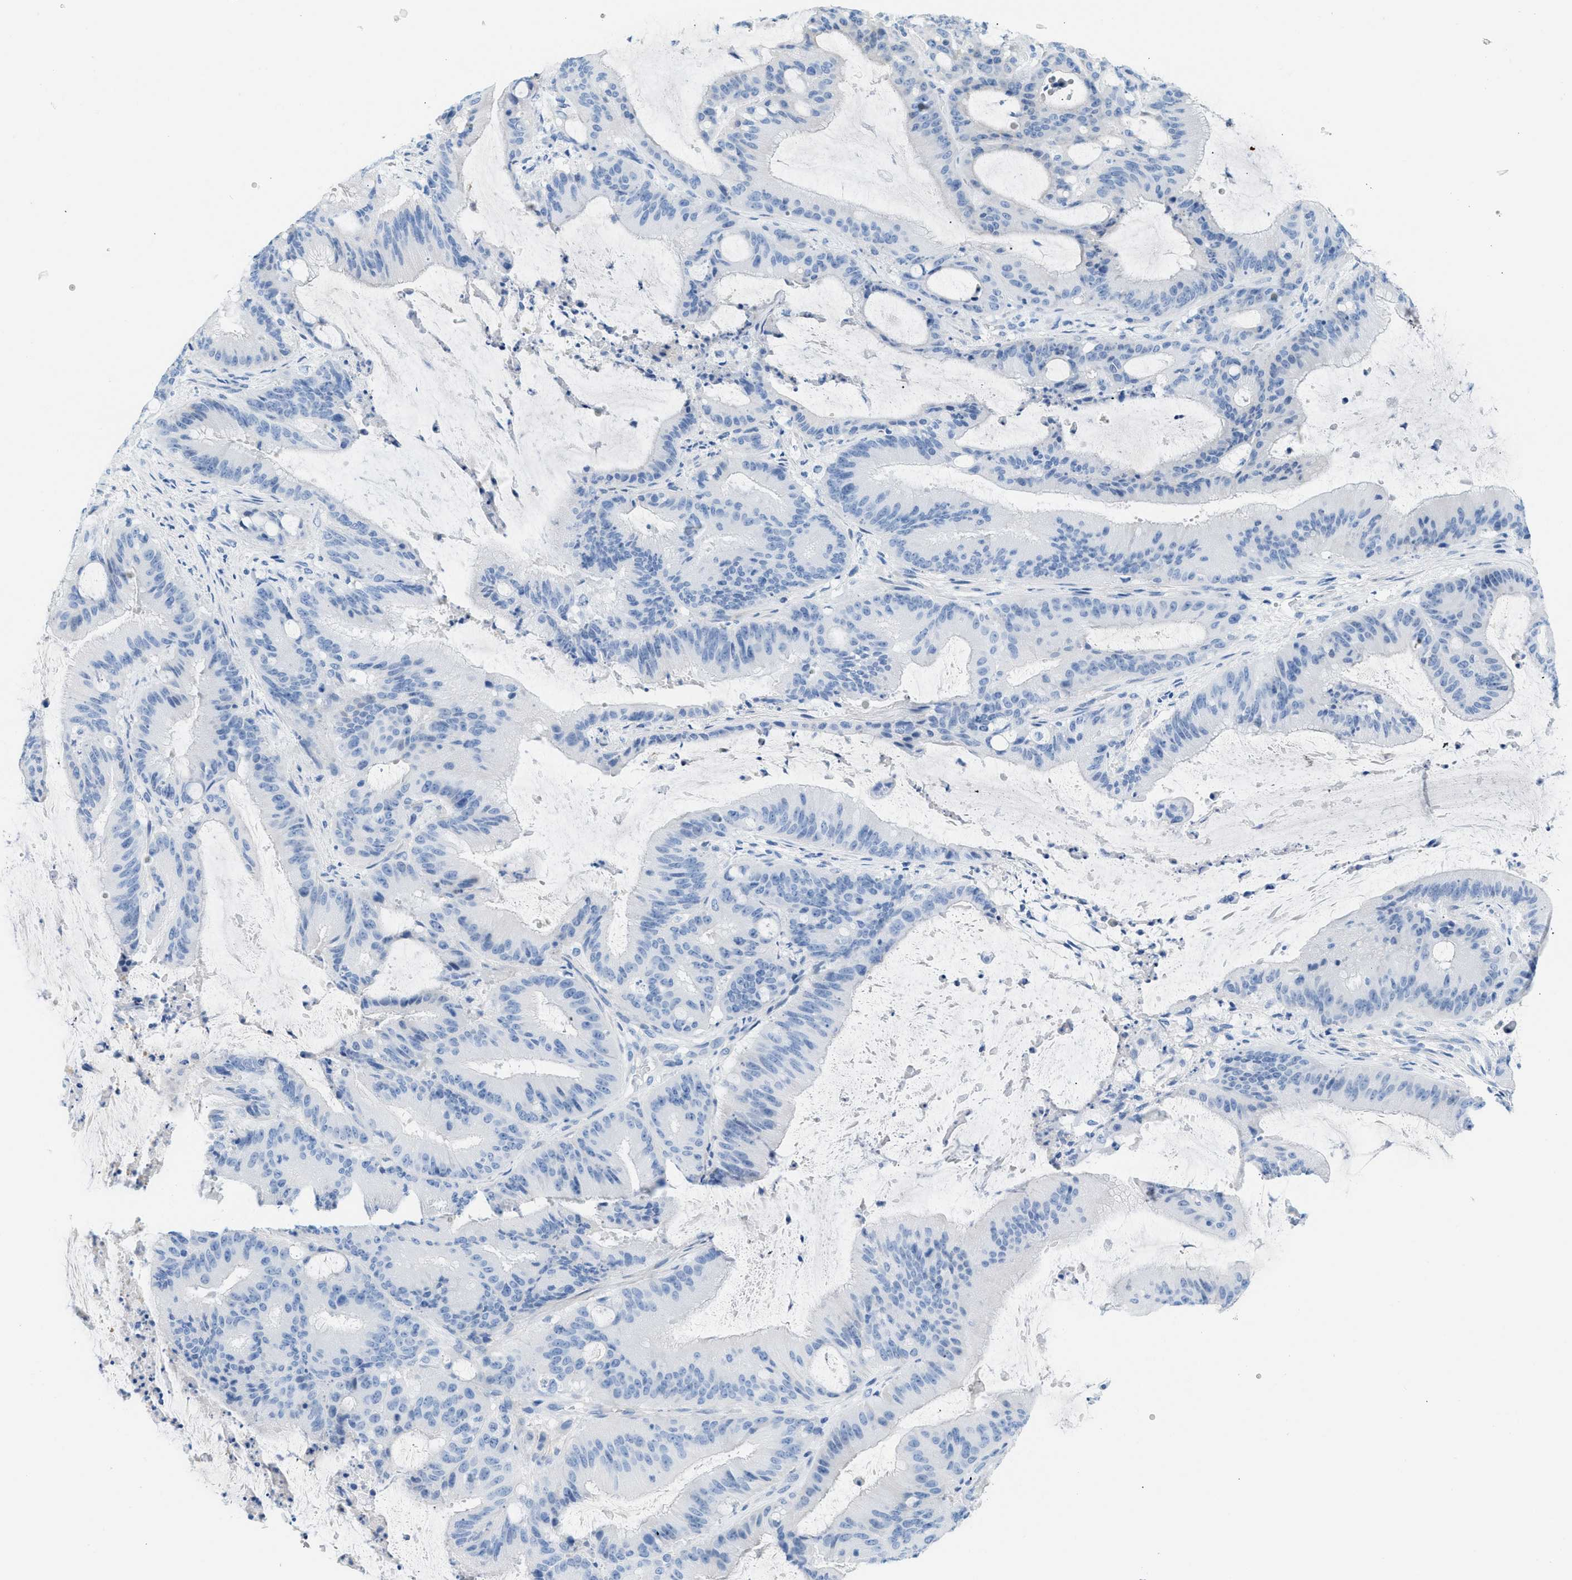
{"staining": {"intensity": "negative", "quantity": "none", "location": "none"}, "tissue": "liver cancer", "cell_type": "Tumor cells", "image_type": "cancer", "snomed": [{"axis": "morphology", "description": "Normal tissue, NOS"}, {"axis": "morphology", "description": "Cholangiocarcinoma"}, {"axis": "topography", "description": "Liver"}, {"axis": "topography", "description": "Peripheral nerve tissue"}], "caption": "Tumor cells are negative for brown protein staining in liver cancer.", "gene": "SPAM1", "patient": {"sex": "female", "age": 73}}